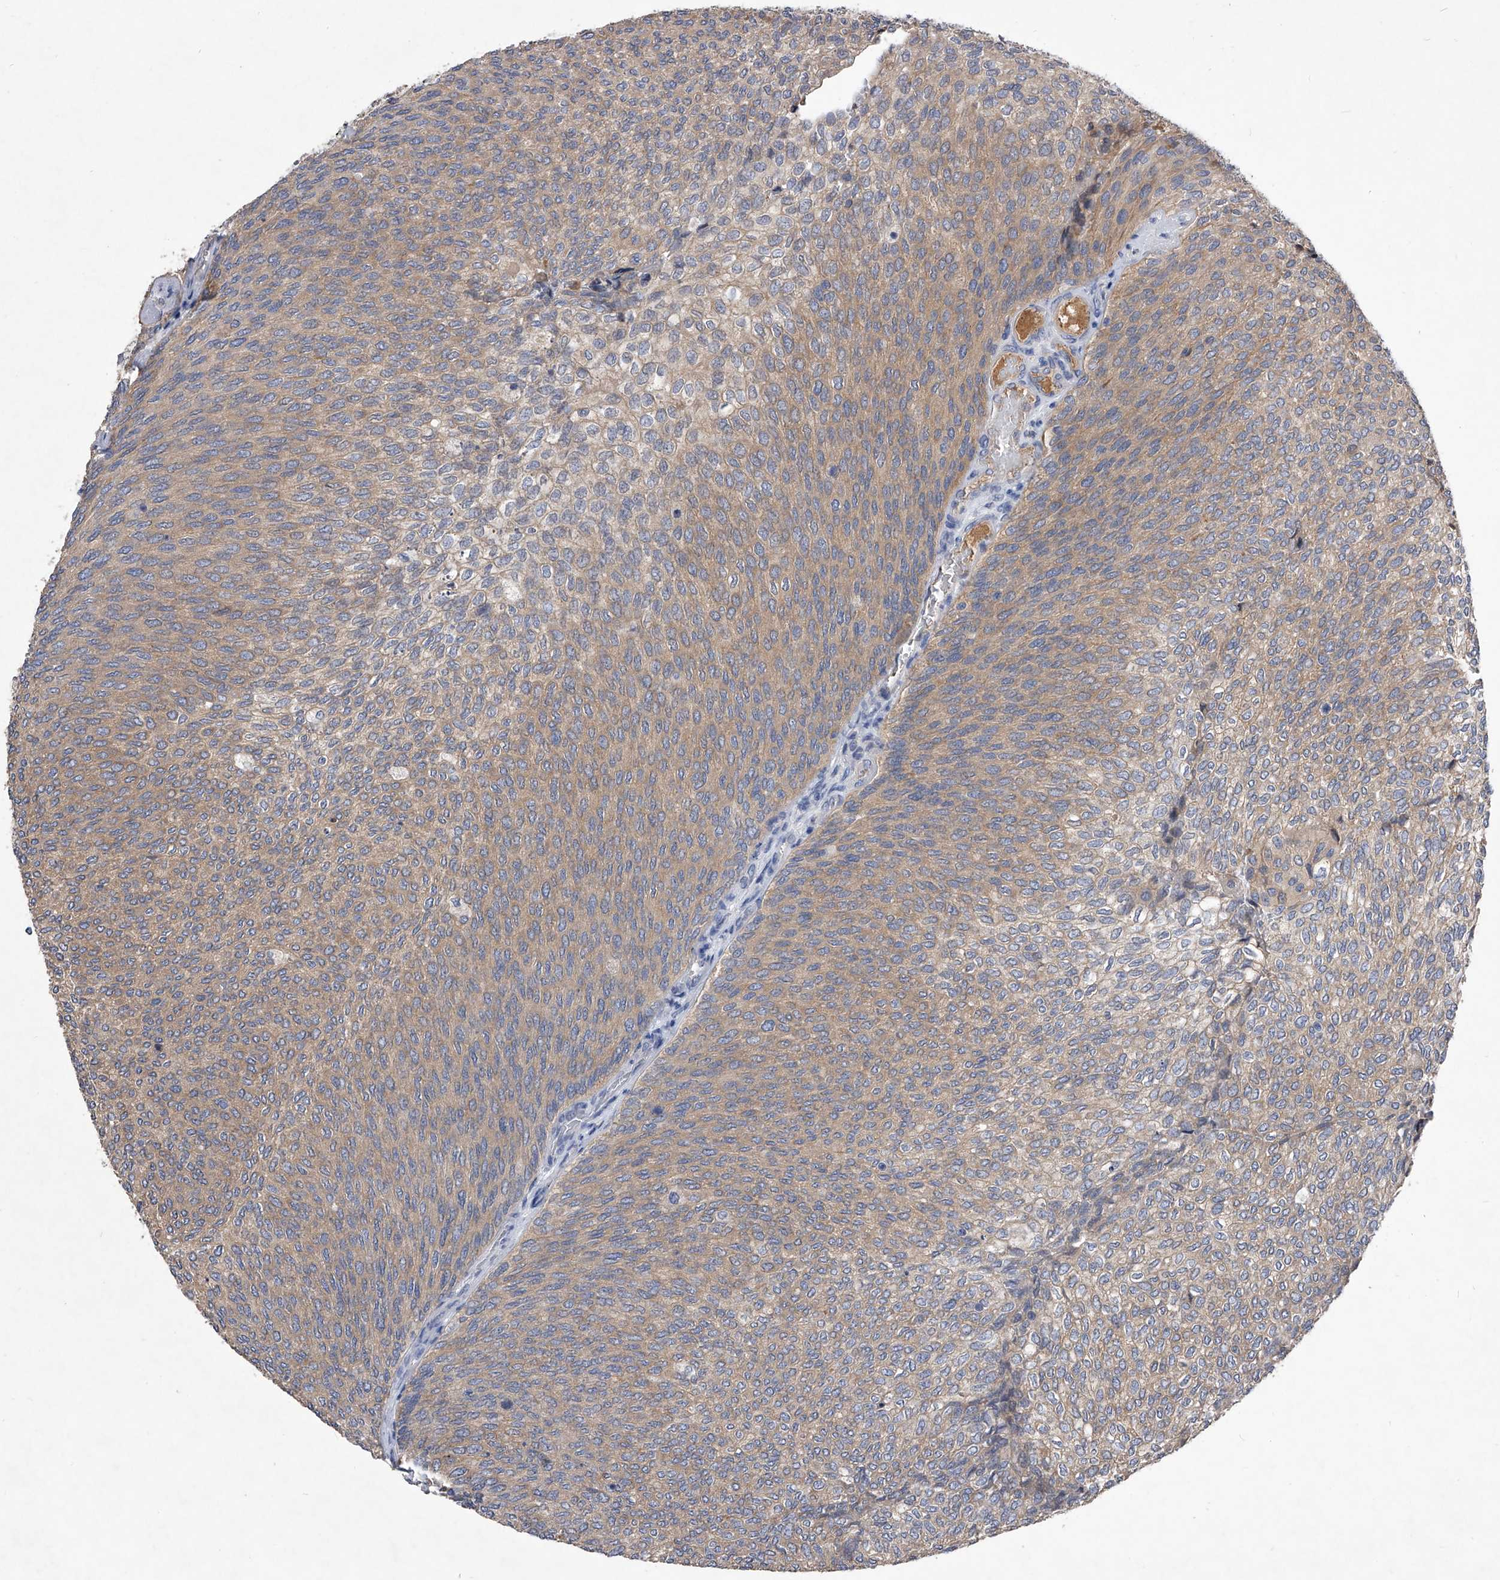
{"staining": {"intensity": "moderate", "quantity": ">75%", "location": "cytoplasmic/membranous"}, "tissue": "urothelial cancer", "cell_type": "Tumor cells", "image_type": "cancer", "snomed": [{"axis": "morphology", "description": "Urothelial carcinoma, Low grade"}, {"axis": "topography", "description": "Urinary bladder"}], "caption": "This photomicrograph demonstrates immunohistochemistry staining of urothelial cancer, with medium moderate cytoplasmic/membranous positivity in about >75% of tumor cells.", "gene": "C5", "patient": {"sex": "female", "age": 79}}